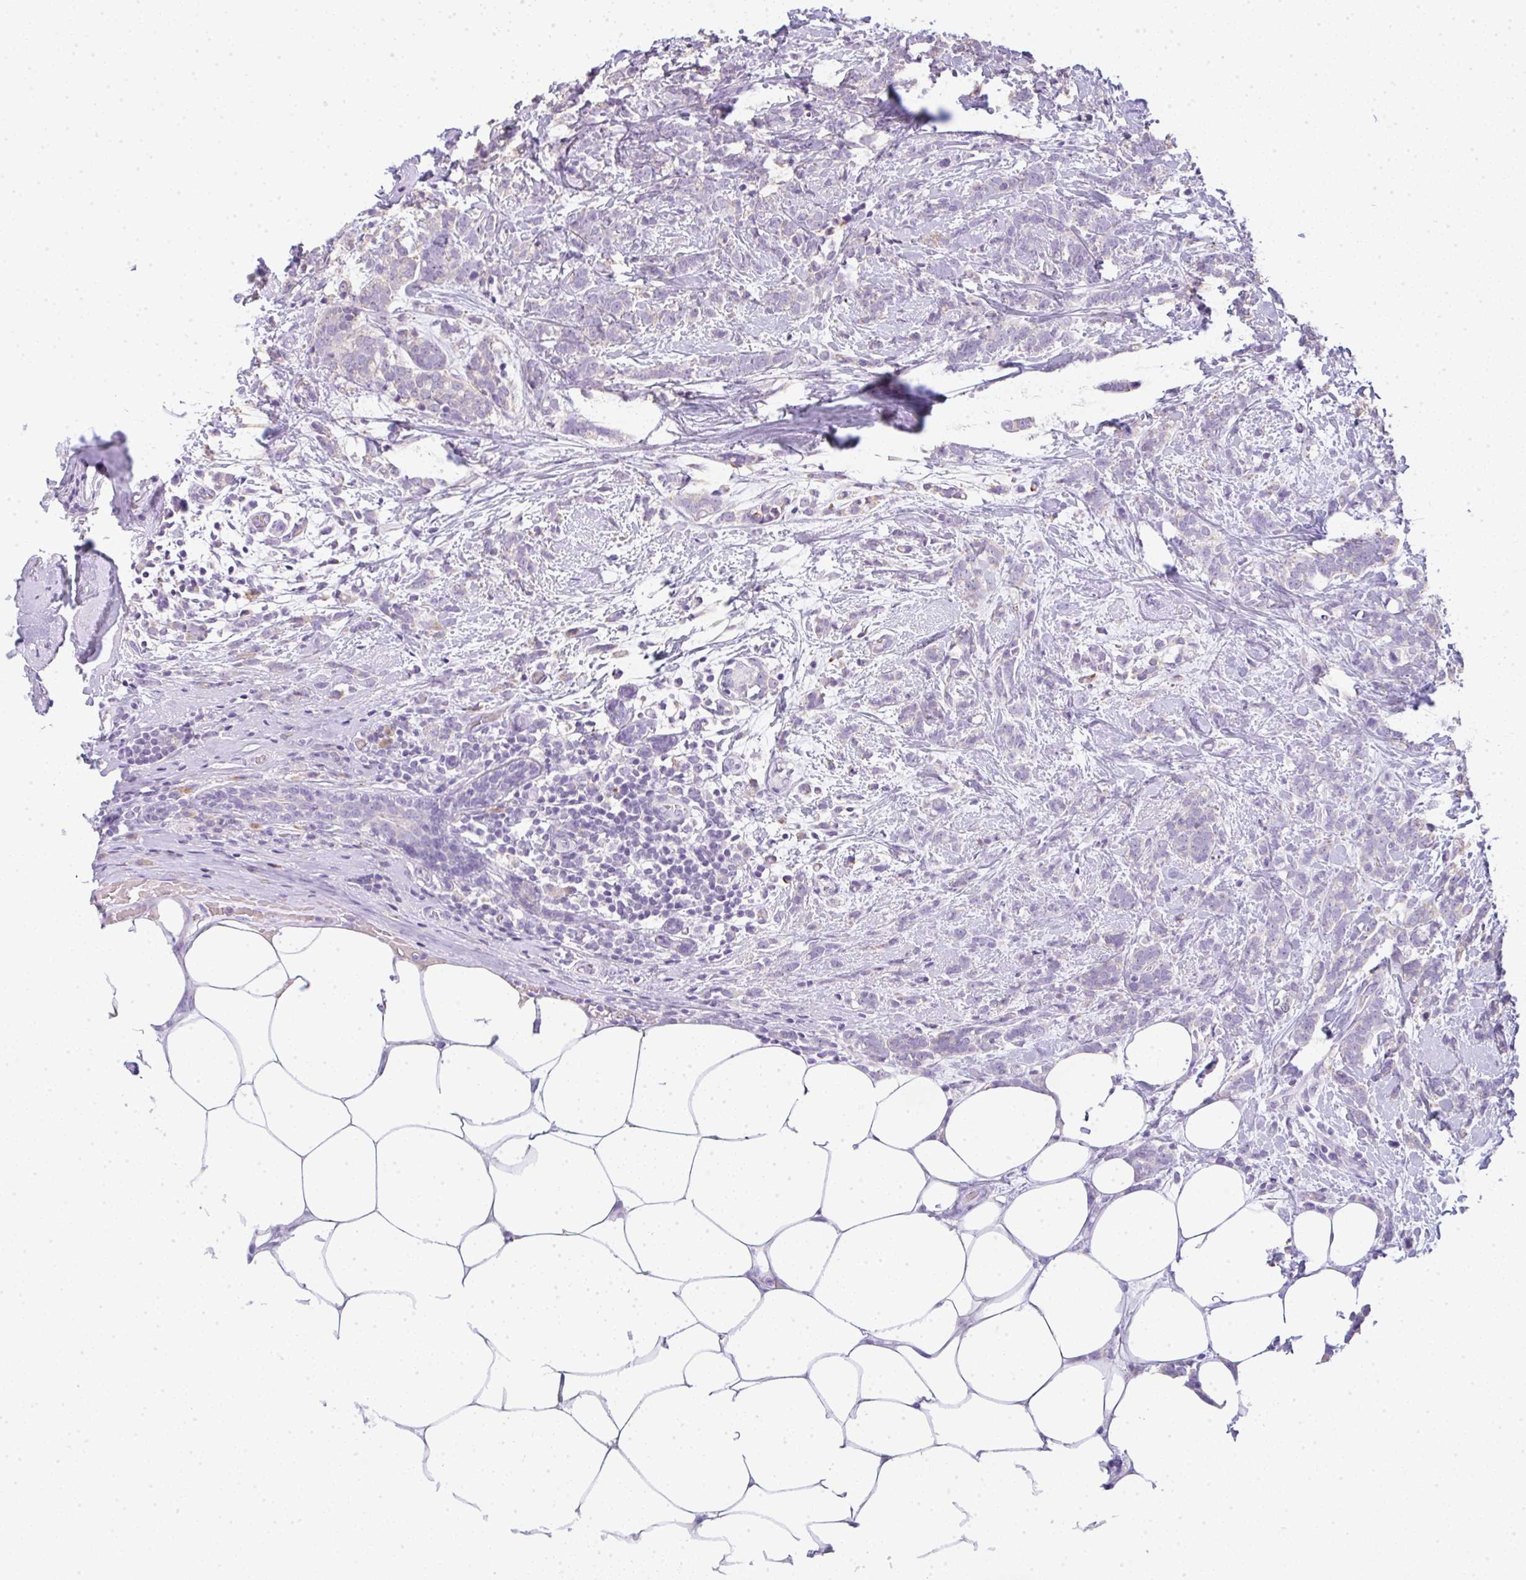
{"staining": {"intensity": "negative", "quantity": "none", "location": "none"}, "tissue": "breast cancer", "cell_type": "Tumor cells", "image_type": "cancer", "snomed": [{"axis": "morphology", "description": "Lobular carcinoma"}, {"axis": "topography", "description": "Breast"}], "caption": "Immunohistochemistry (IHC) image of lobular carcinoma (breast) stained for a protein (brown), which reveals no staining in tumor cells.", "gene": "LPAR4", "patient": {"sex": "female", "age": 58}}